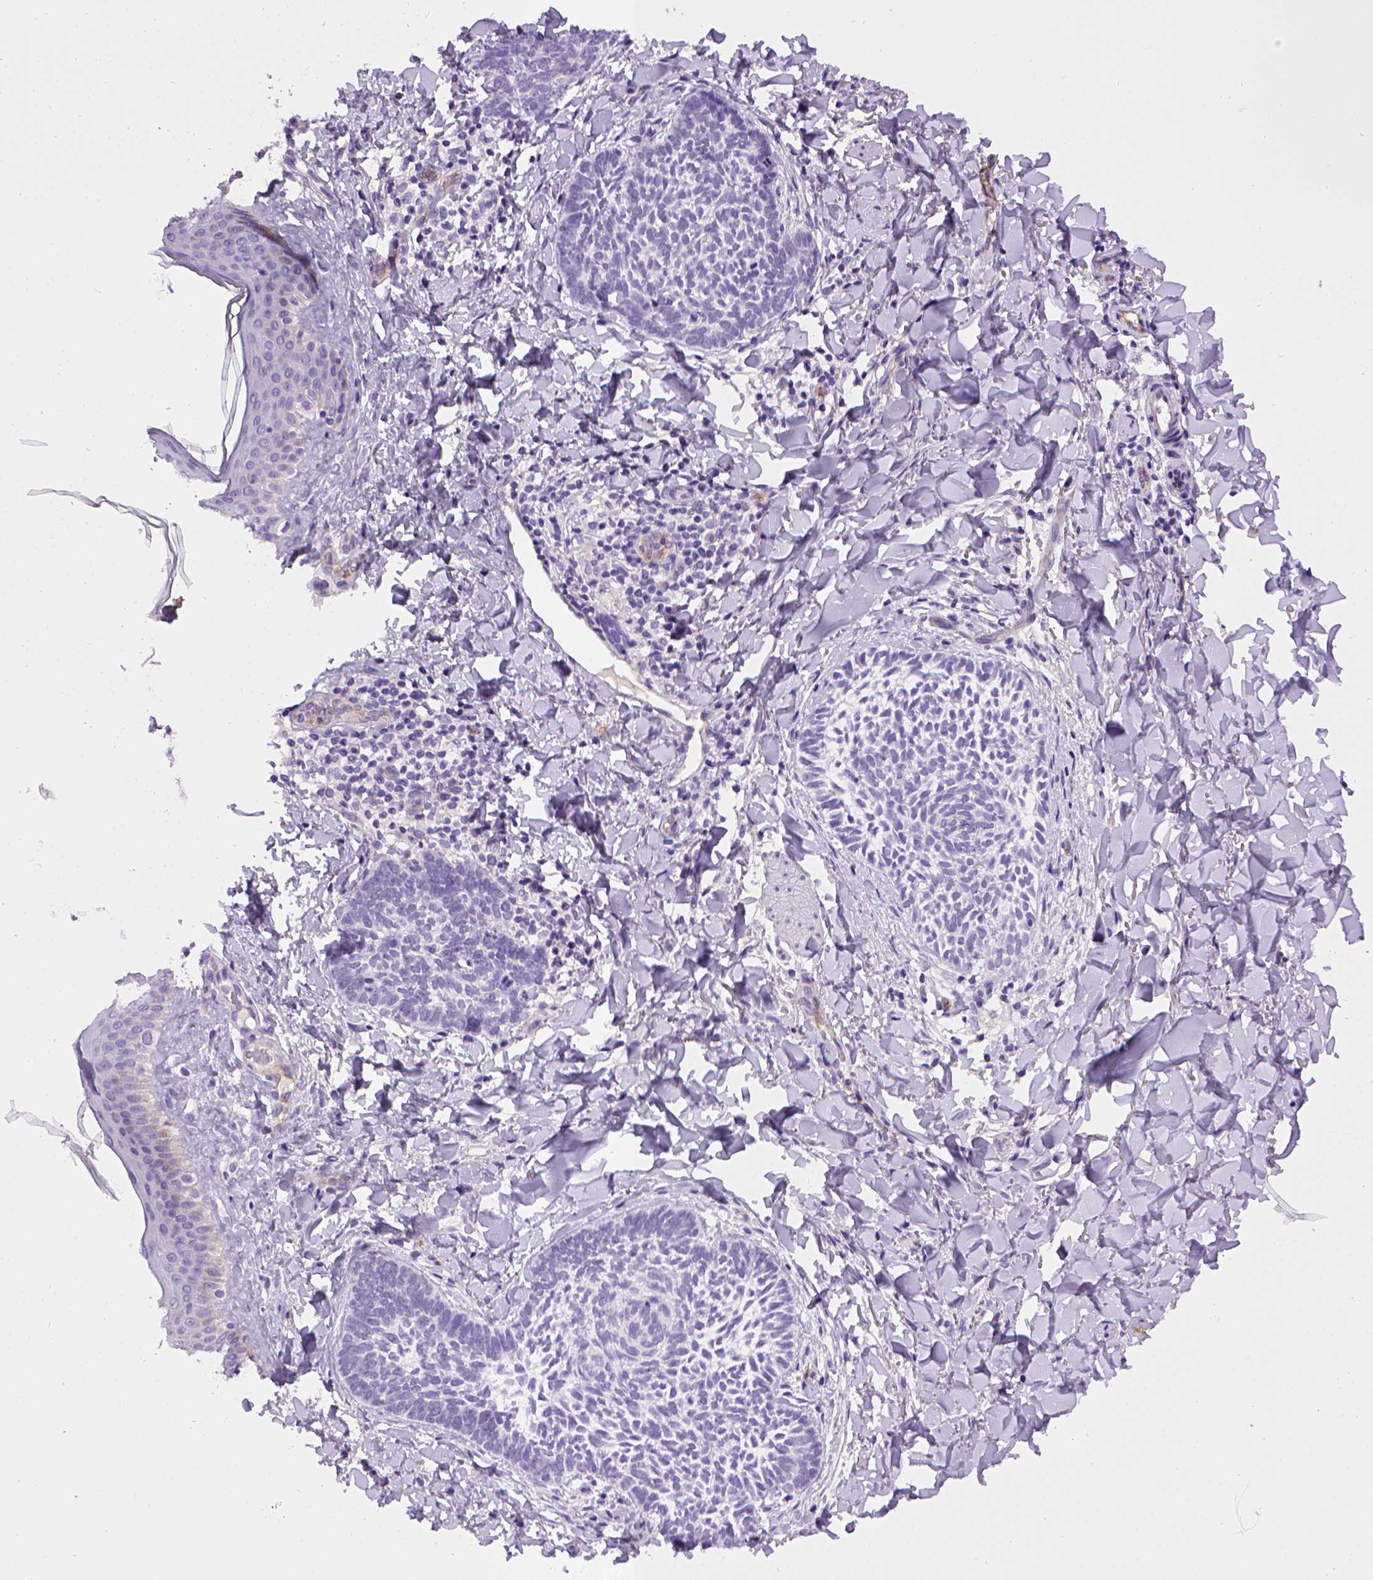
{"staining": {"intensity": "negative", "quantity": "none", "location": "none"}, "tissue": "skin cancer", "cell_type": "Tumor cells", "image_type": "cancer", "snomed": [{"axis": "morphology", "description": "Normal tissue, NOS"}, {"axis": "morphology", "description": "Basal cell carcinoma"}, {"axis": "topography", "description": "Skin"}], "caption": "Skin cancer (basal cell carcinoma) was stained to show a protein in brown. There is no significant staining in tumor cells.", "gene": "ENG", "patient": {"sex": "male", "age": 46}}